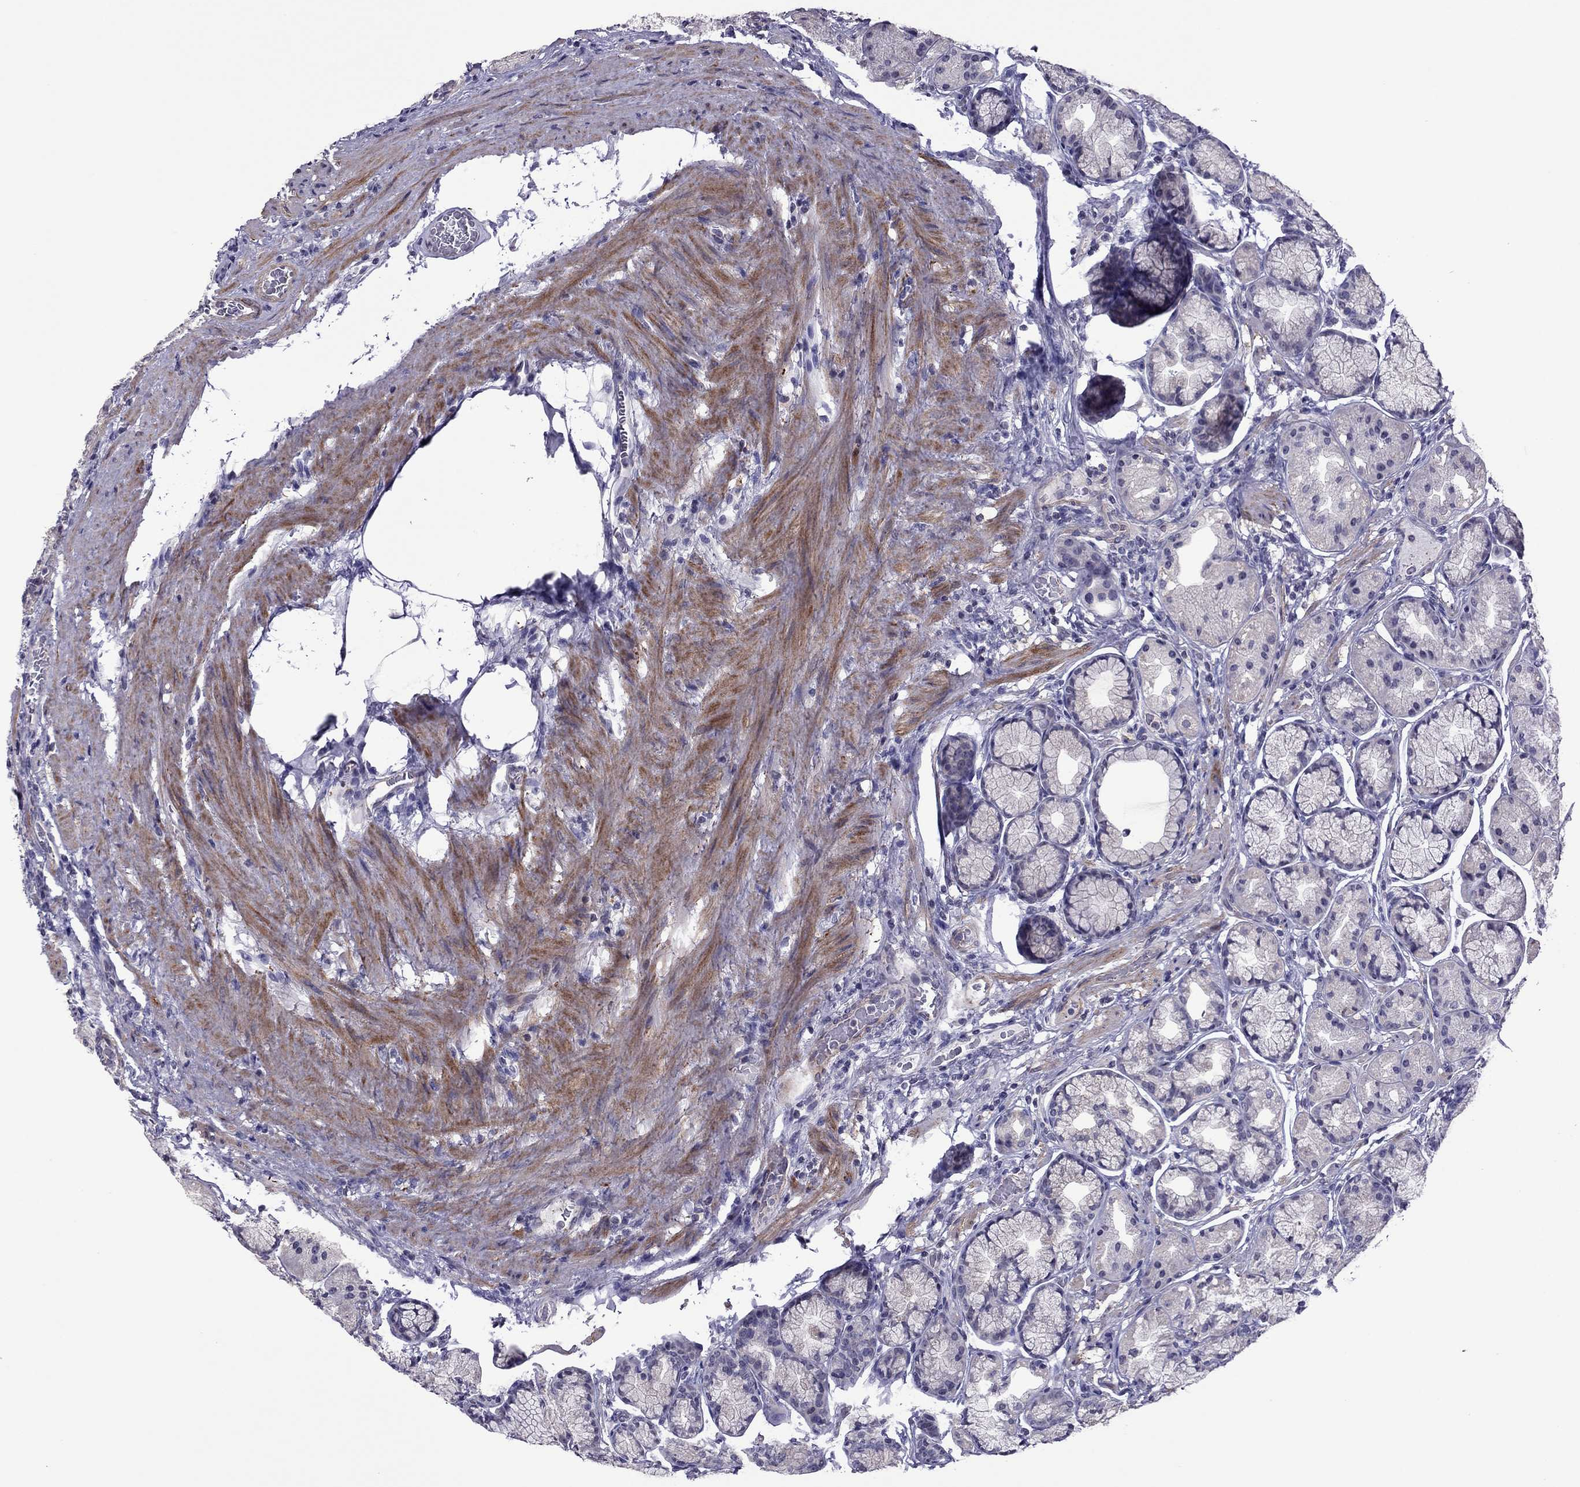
{"staining": {"intensity": "negative", "quantity": "none", "location": "none"}, "tissue": "stomach", "cell_type": "Glandular cells", "image_type": "normal", "snomed": [{"axis": "morphology", "description": "Normal tissue, NOS"}, {"axis": "morphology", "description": "Adenocarcinoma, NOS"}, {"axis": "morphology", "description": "Adenocarcinoma, High grade"}, {"axis": "topography", "description": "Stomach, upper"}, {"axis": "topography", "description": "Stomach"}], "caption": "This is a image of immunohistochemistry (IHC) staining of normal stomach, which shows no expression in glandular cells.", "gene": "SLC16A8", "patient": {"sex": "female", "age": 65}}